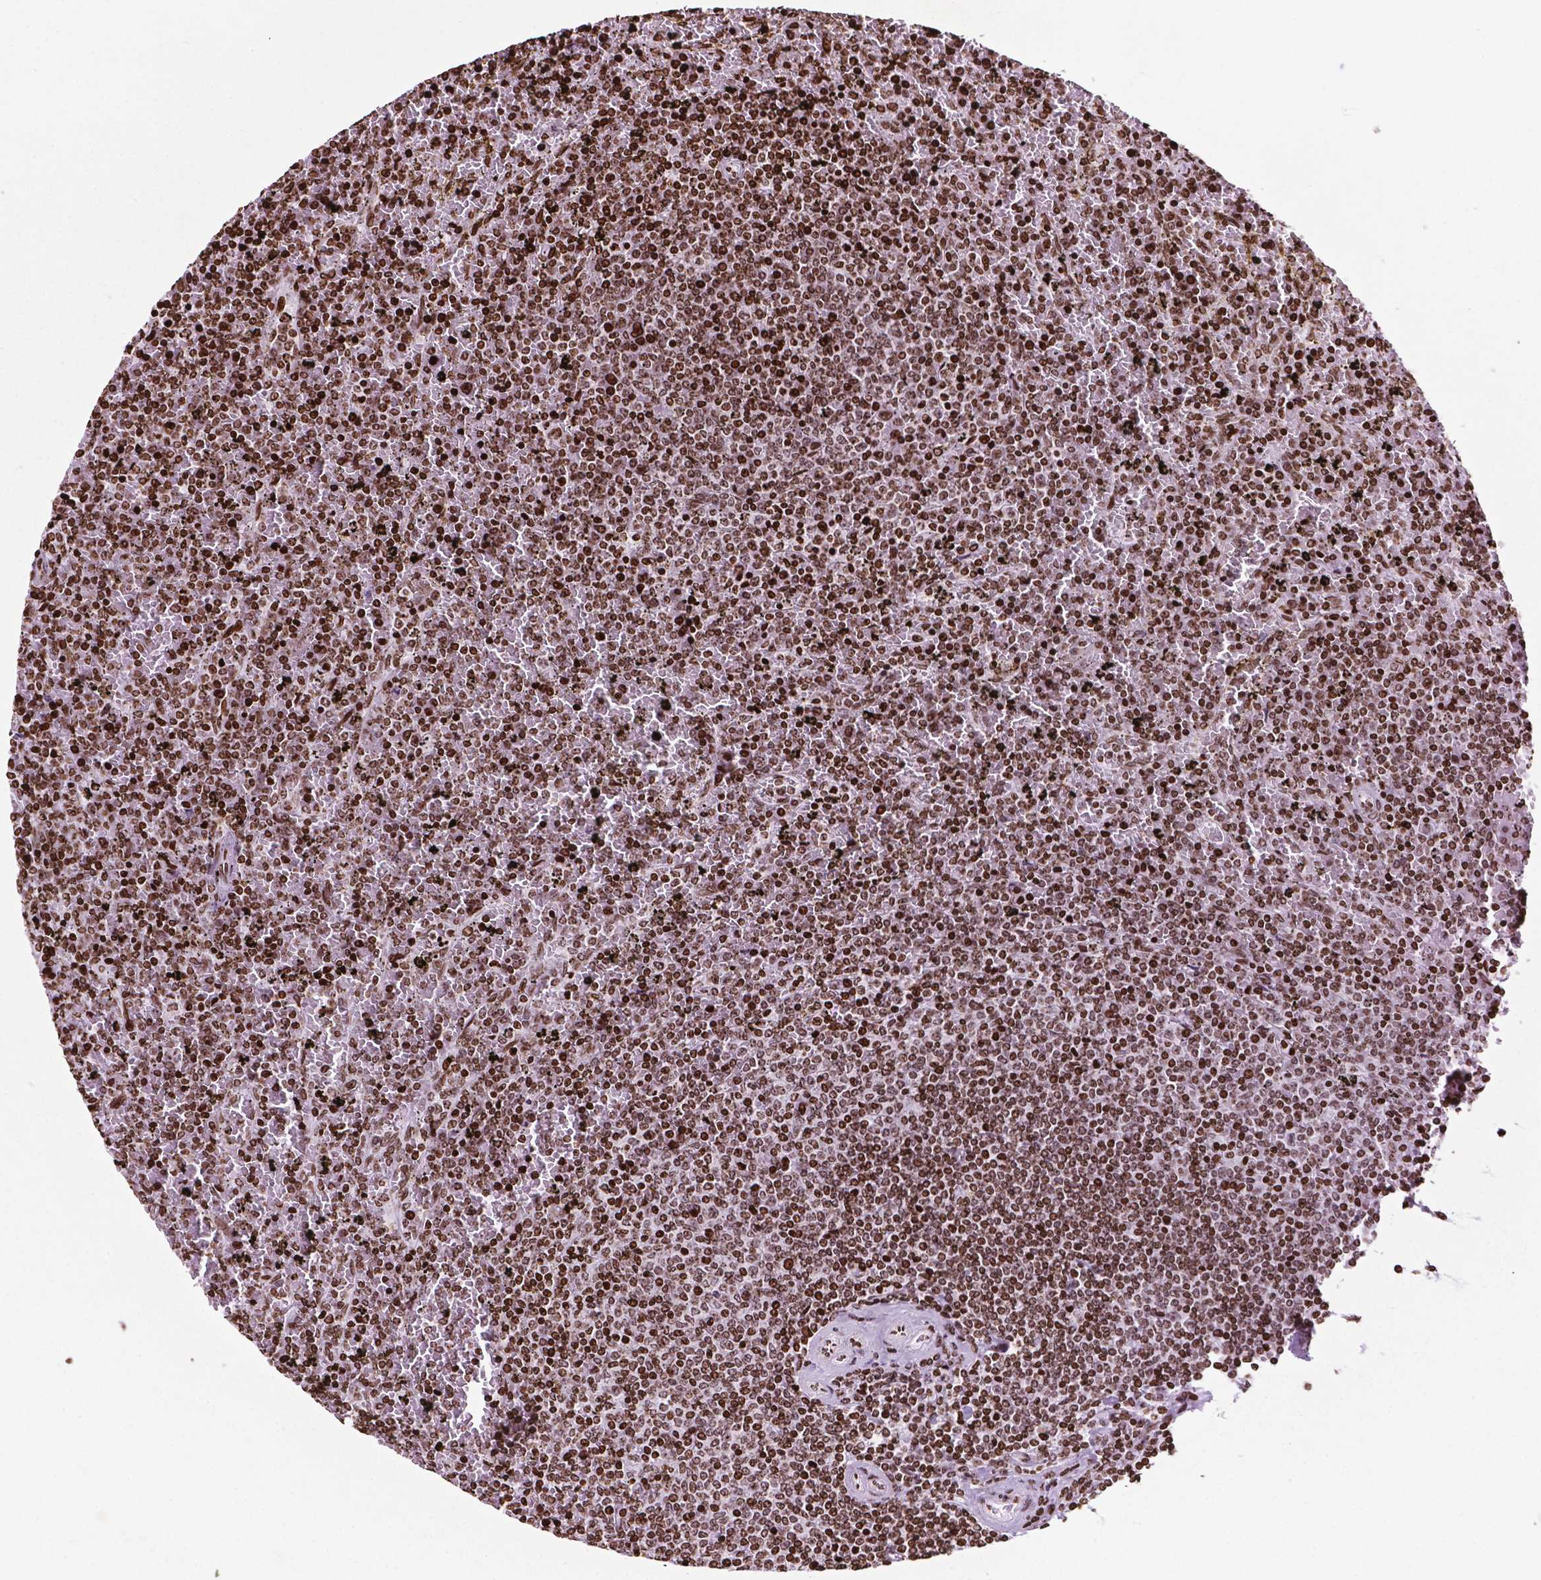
{"staining": {"intensity": "moderate", "quantity": ">75%", "location": "nuclear"}, "tissue": "lymphoma", "cell_type": "Tumor cells", "image_type": "cancer", "snomed": [{"axis": "morphology", "description": "Malignant lymphoma, non-Hodgkin's type, Low grade"}, {"axis": "topography", "description": "Spleen"}], "caption": "Tumor cells display moderate nuclear staining in approximately >75% of cells in lymphoma.", "gene": "TMEM250", "patient": {"sex": "female", "age": 77}}